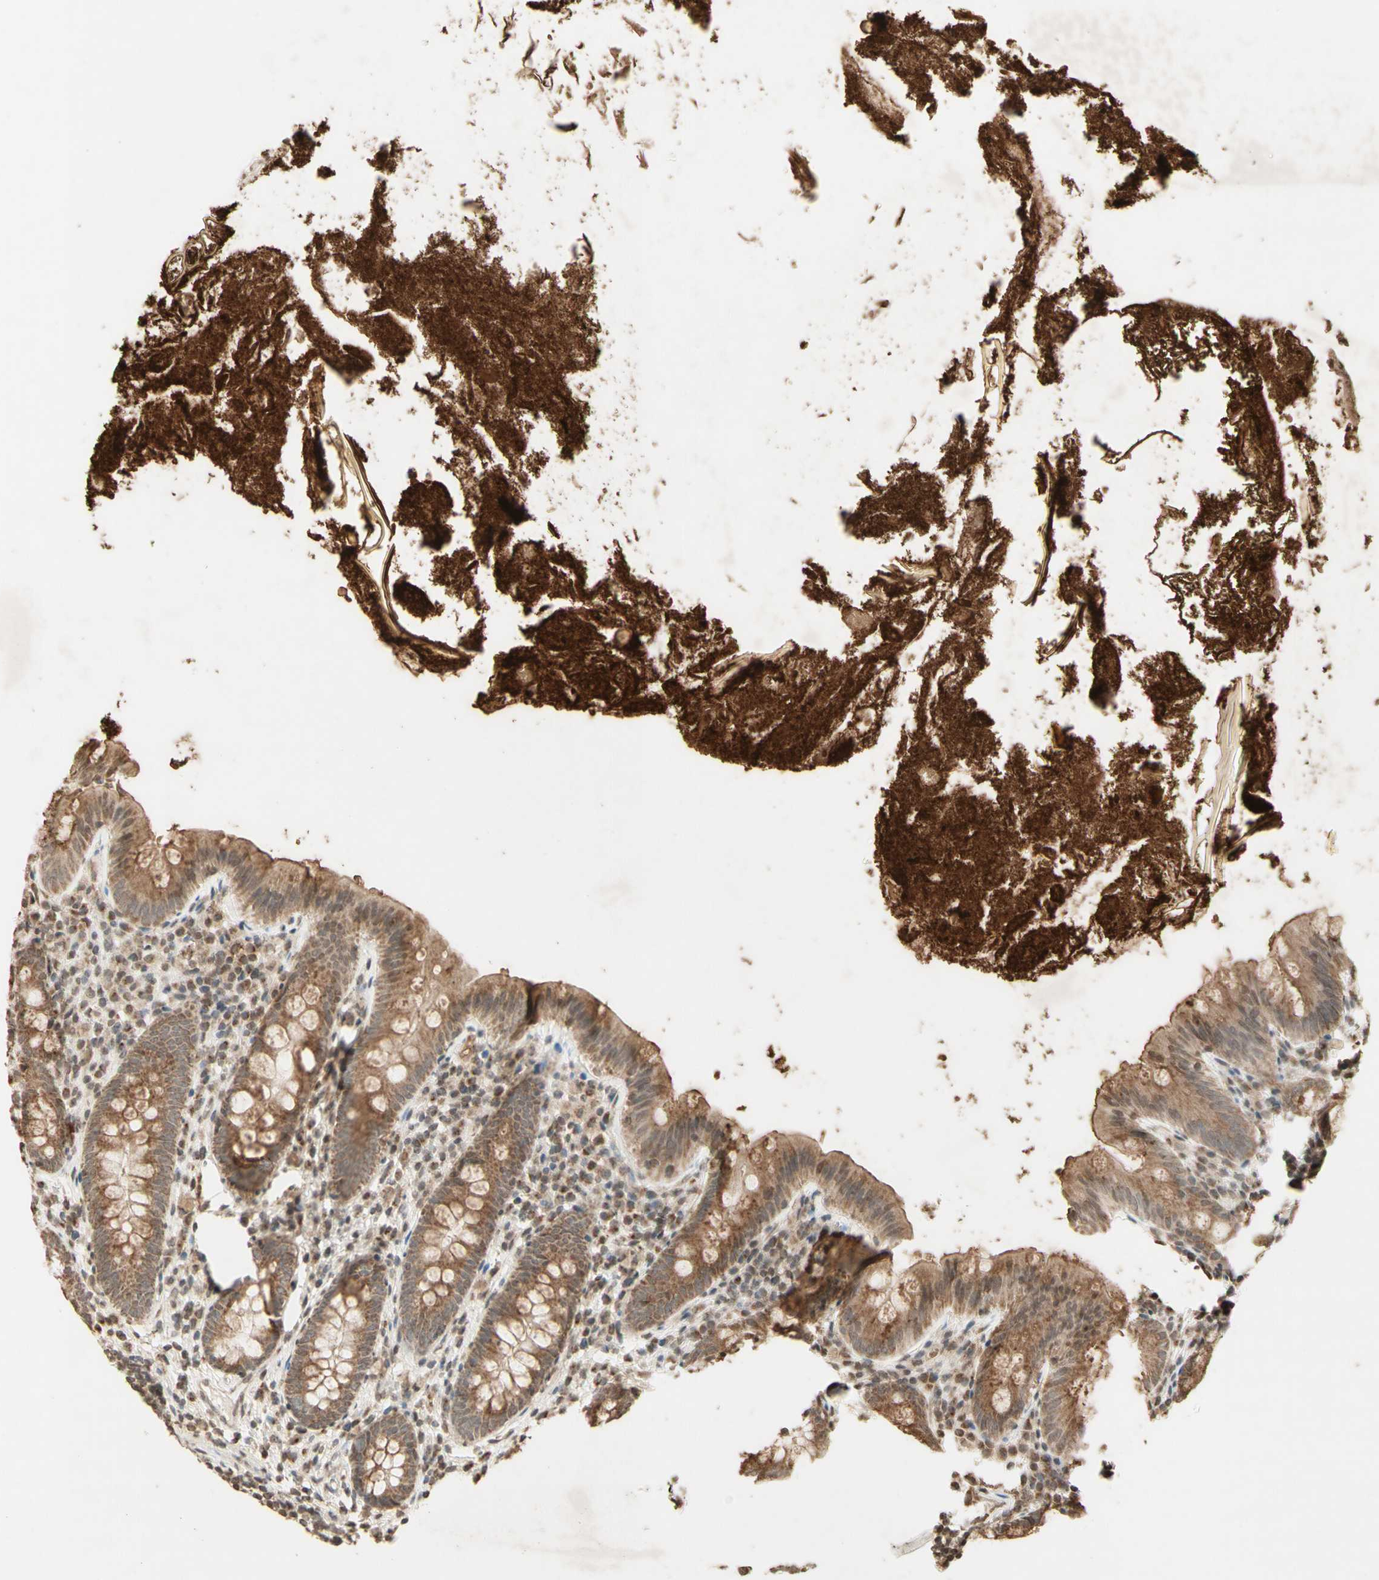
{"staining": {"intensity": "moderate", "quantity": ">75%", "location": "cytoplasmic/membranous"}, "tissue": "appendix", "cell_type": "Glandular cells", "image_type": "normal", "snomed": [{"axis": "morphology", "description": "Normal tissue, NOS"}, {"axis": "topography", "description": "Appendix"}], "caption": "Human appendix stained for a protein (brown) displays moderate cytoplasmic/membranous positive staining in about >75% of glandular cells.", "gene": "CCNI", "patient": {"sex": "male", "age": 52}}